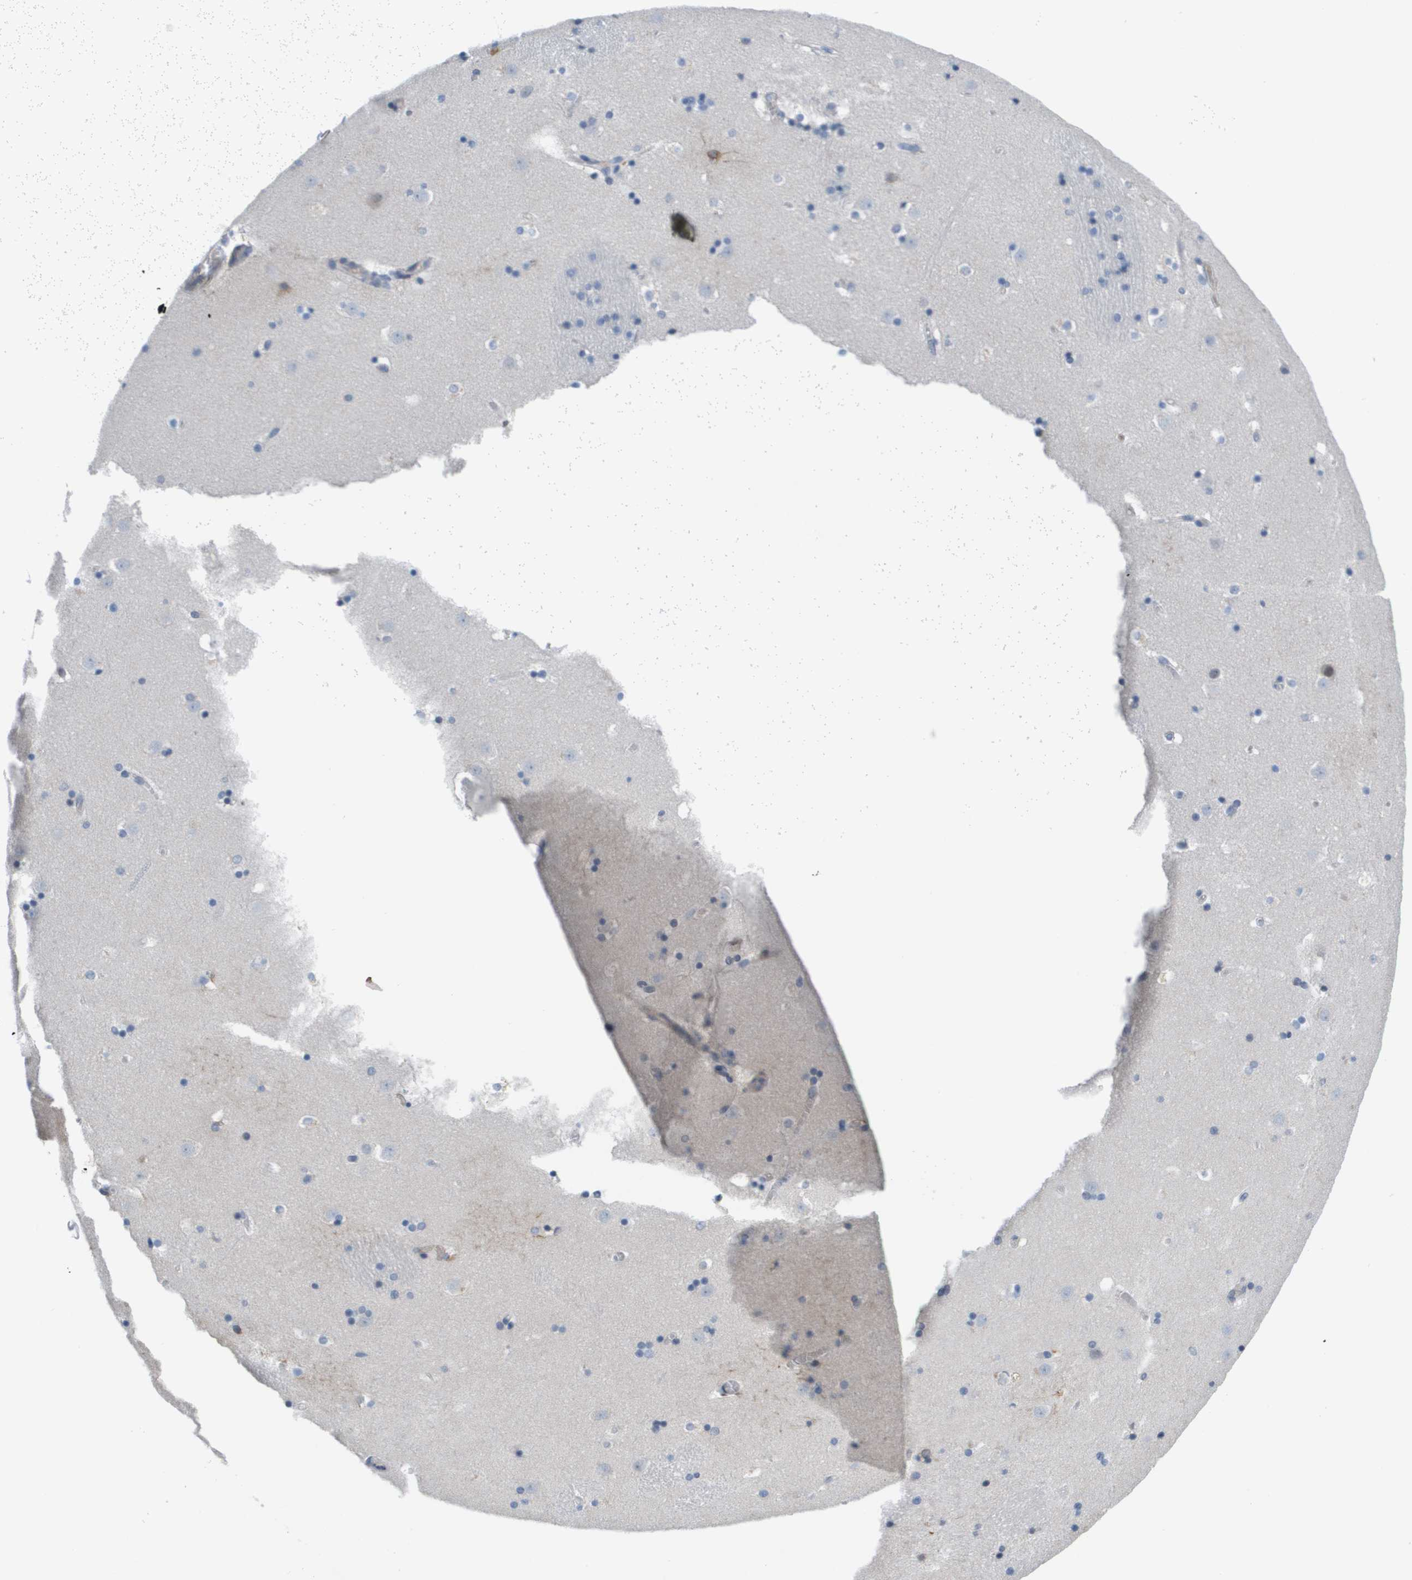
{"staining": {"intensity": "moderate", "quantity": "<25%", "location": "cytoplasmic/membranous"}, "tissue": "caudate", "cell_type": "Glial cells", "image_type": "normal", "snomed": [{"axis": "morphology", "description": "Normal tissue, NOS"}, {"axis": "topography", "description": "Lateral ventricle wall"}], "caption": "A brown stain labels moderate cytoplasmic/membranous positivity of a protein in glial cells of unremarkable caudate.", "gene": "MARCHF8", "patient": {"sex": "male", "age": 45}}